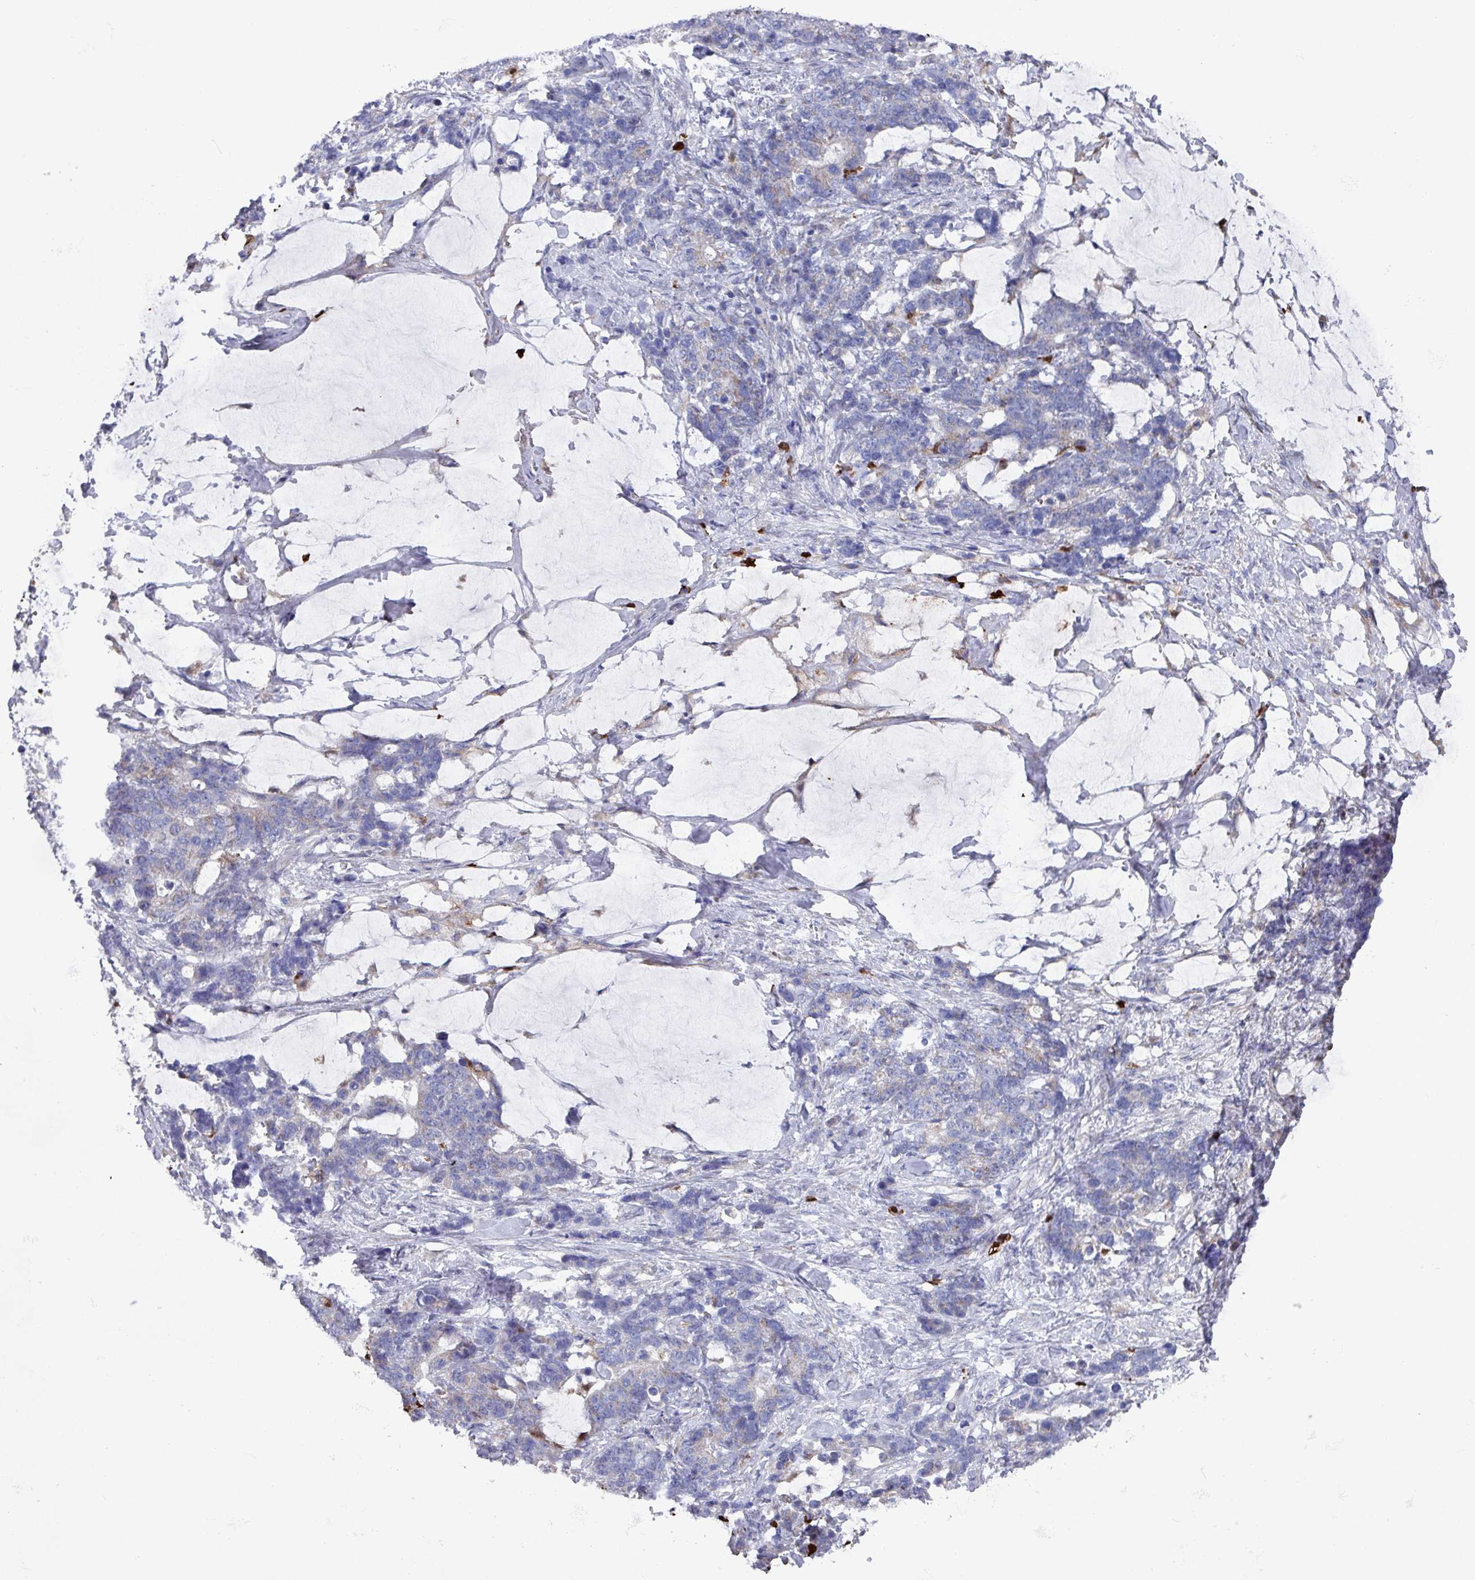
{"staining": {"intensity": "negative", "quantity": "none", "location": "none"}, "tissue": "stomach cancer", "cell_type": "Tumor cells", "image_type": "cancer", "snomed": [{"axis": "morphology", "description": "Normal tissue, NOS"}, {"axis": "morphology", "description": "Adenocarcinoma, NOS"}, {"axis": "topography", "description": "Stomach"}], "caption": "Stomach cancer (adenocarcinoma) was stained to show a protein in brown. There is no significant expression in tumor cells.", "gene": "UQCC2", "patient": {"sex": "female", "age": 64}}